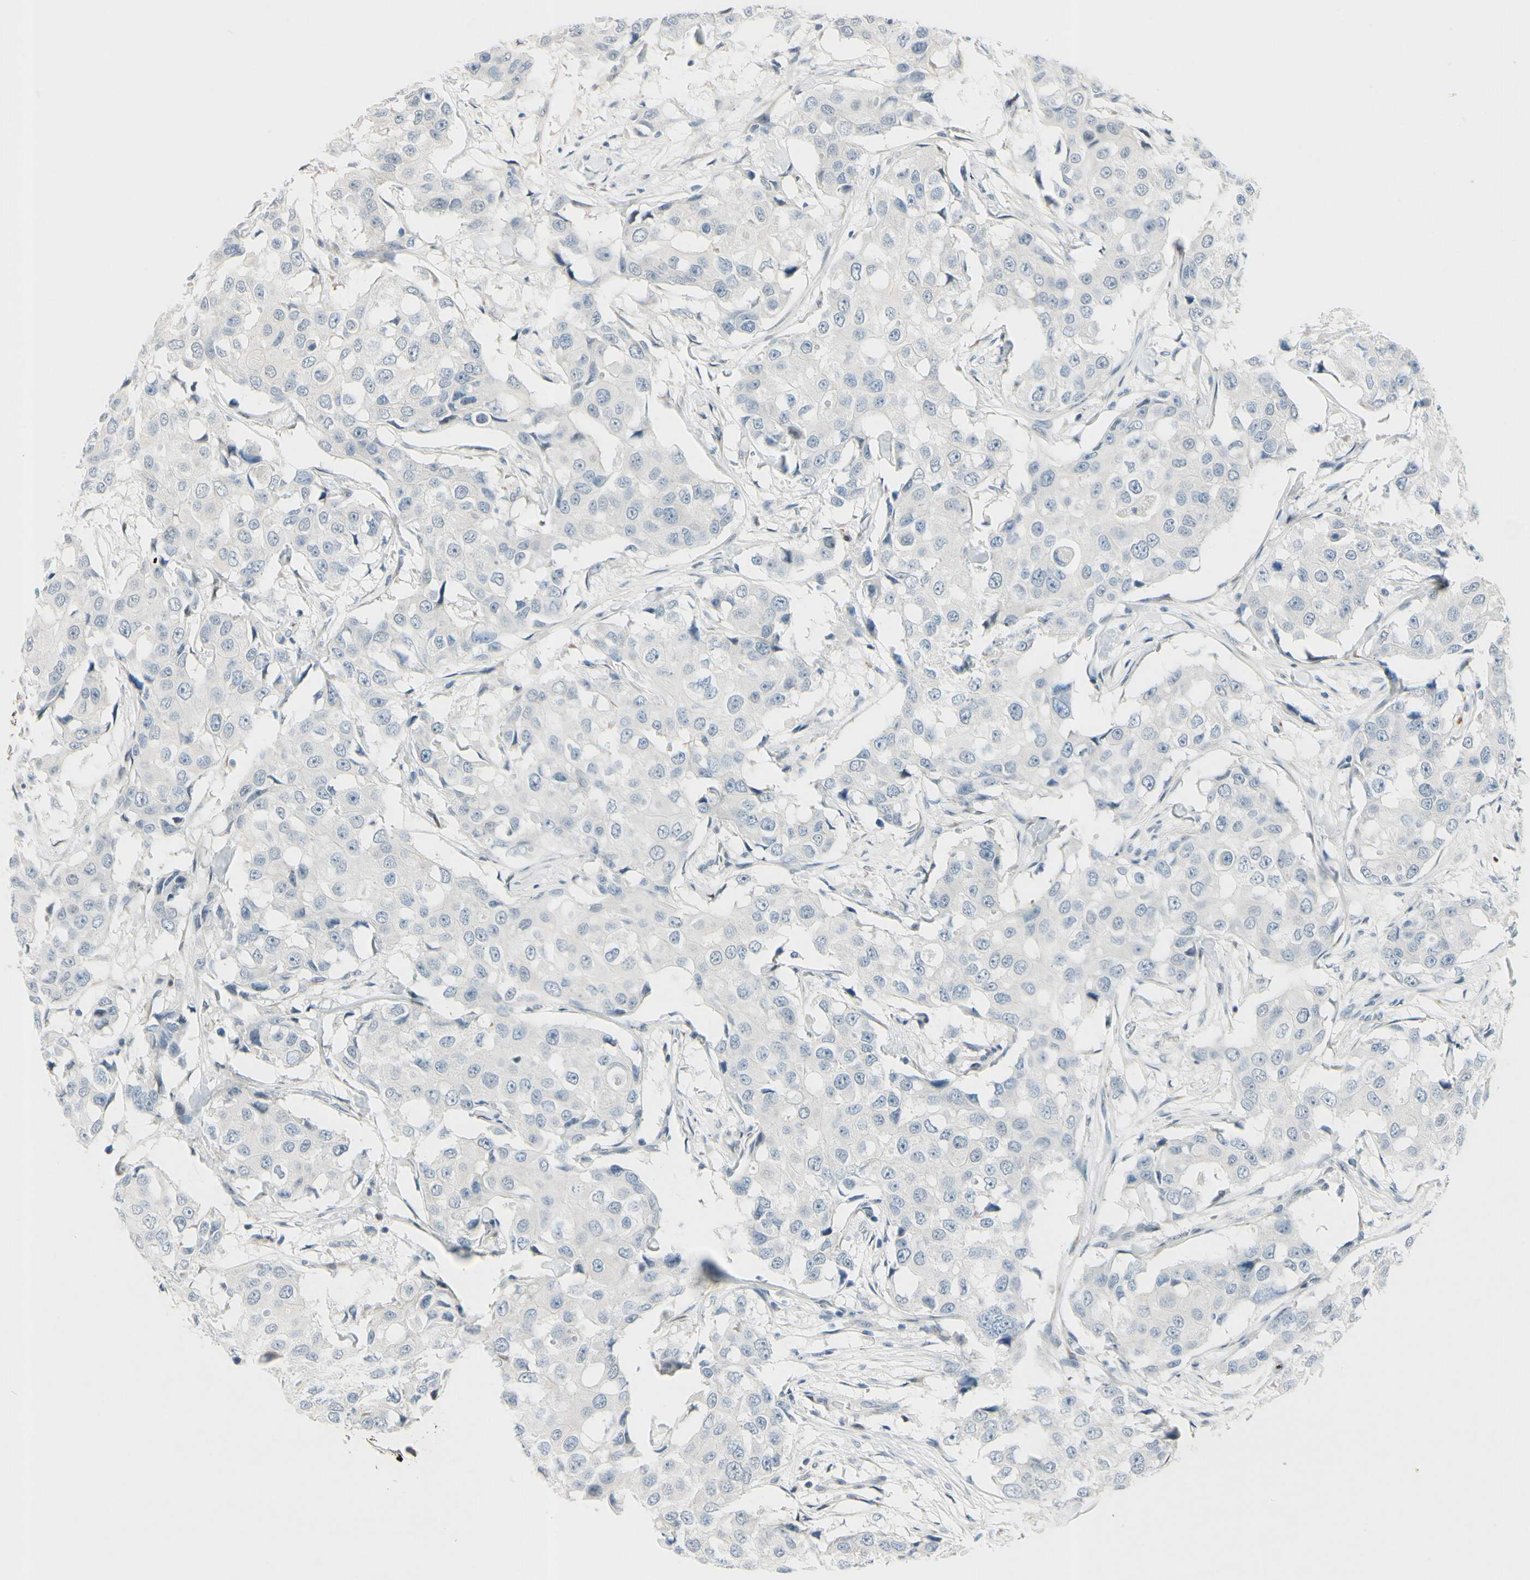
{"staining": {"intensity": "negative", "quantity": "none", "location": "none"}, "tissue": "breast cancer", "cell_type": "Tumor cells", "image_type": "cancer", "snomed": [{"axis": "morphology", "description": "Duct carcinoma"}, {"axis": "topography", "description": "Breast"}], "caption": "Protein analysis of breast cancer (infiltrating ductal carcinoma) shows no significant staining in tumor cells.", "gene": "B4GALNT1", "patient": {"sex": "female", "age": 27}}